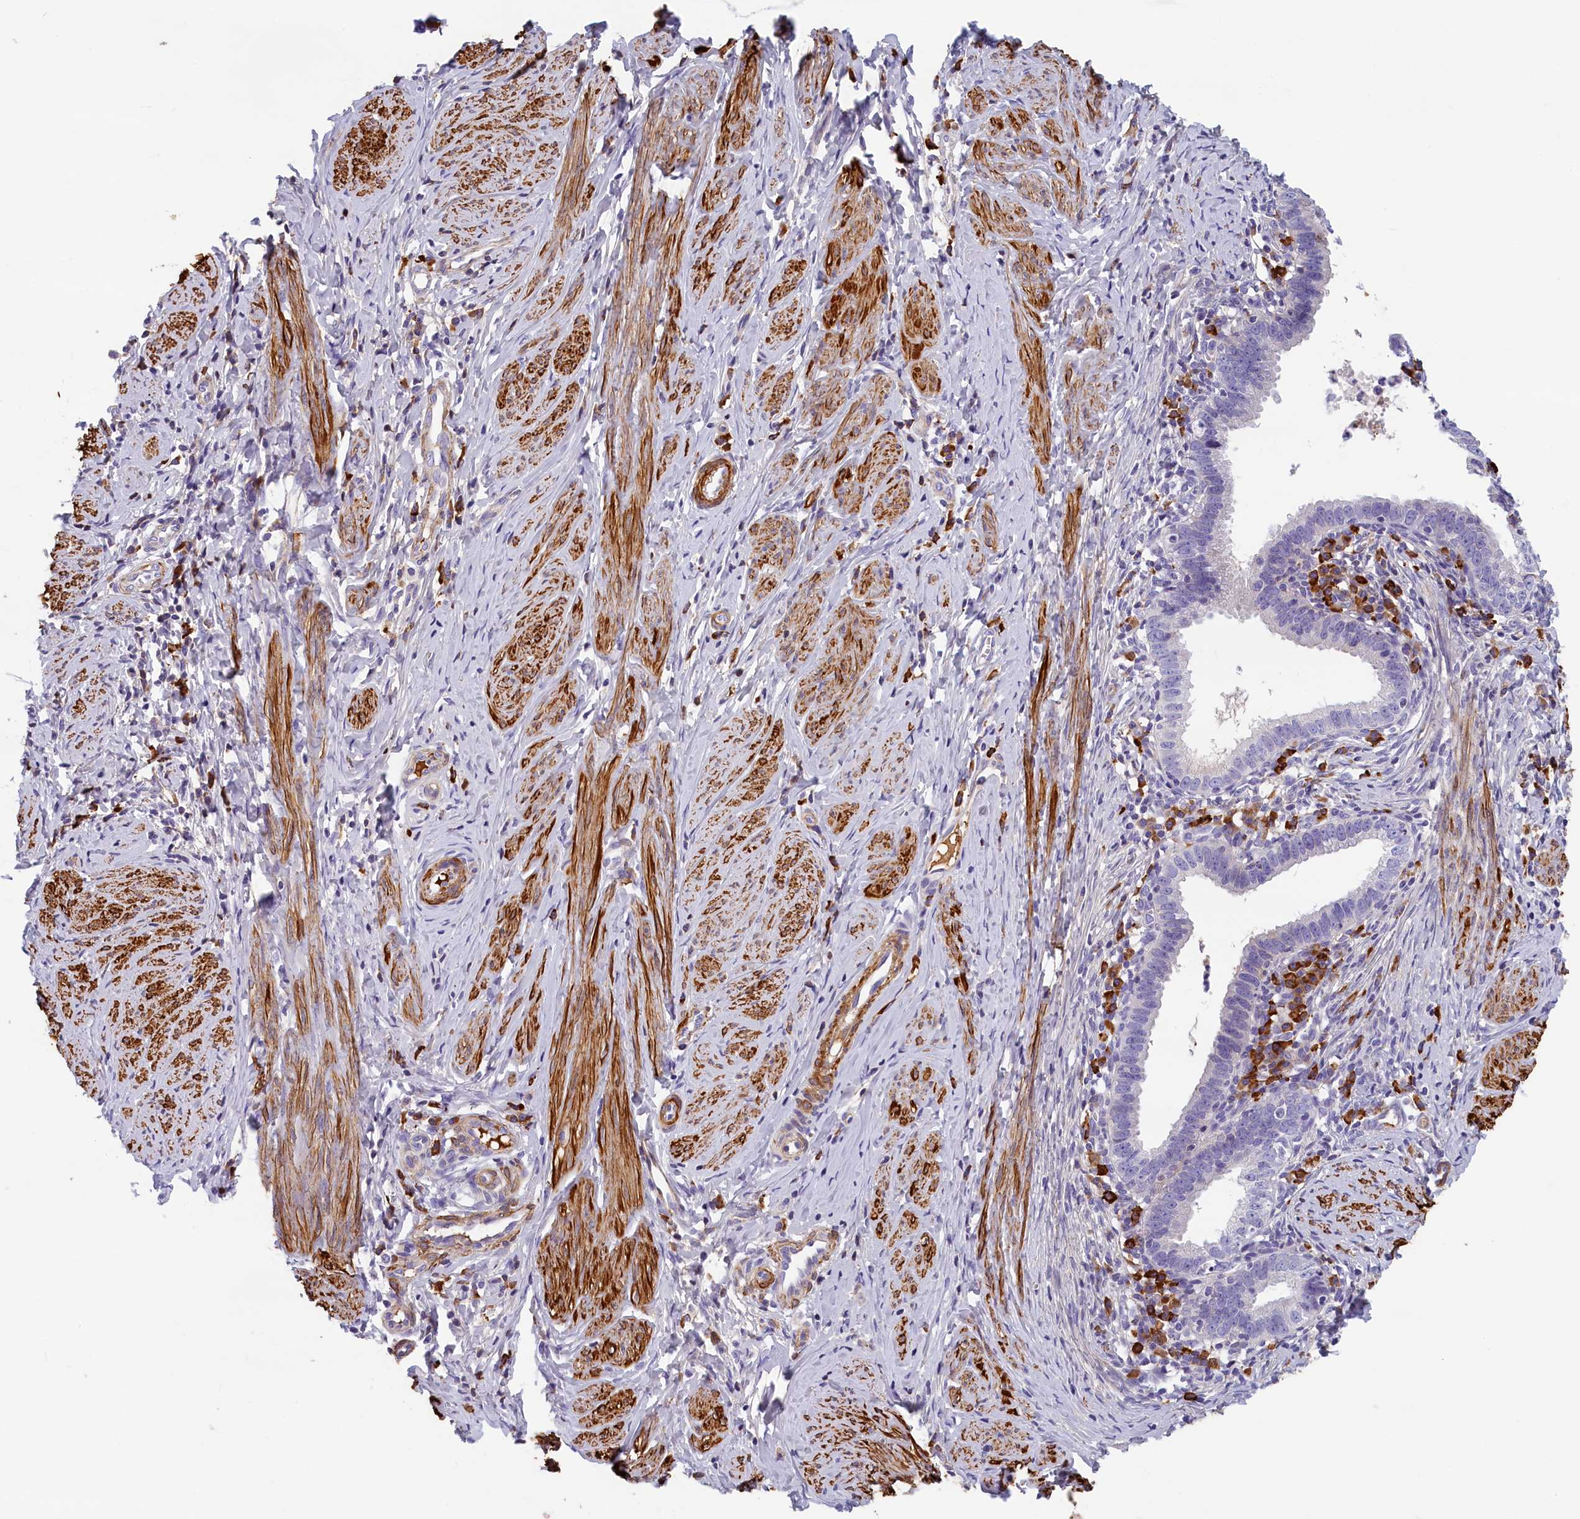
{"staining": {"intensity": "negative", "quantity": "none", "location": "none"}, "tissue": "cervical cancer", "cell_type": "Tumor cells", "image_type": "cancer", "snomed": [{"axis": "morphology", "description": "Adenocarcinoma, NOS"}, {"axis": "topography", "description": "Cervix"}], "caption": "Image shows no significant protein positivity in tumor cells of cervical adenocarcinoma.", "gene": "BCL2L13", "patient": {"sex": "female", "age": 36}}